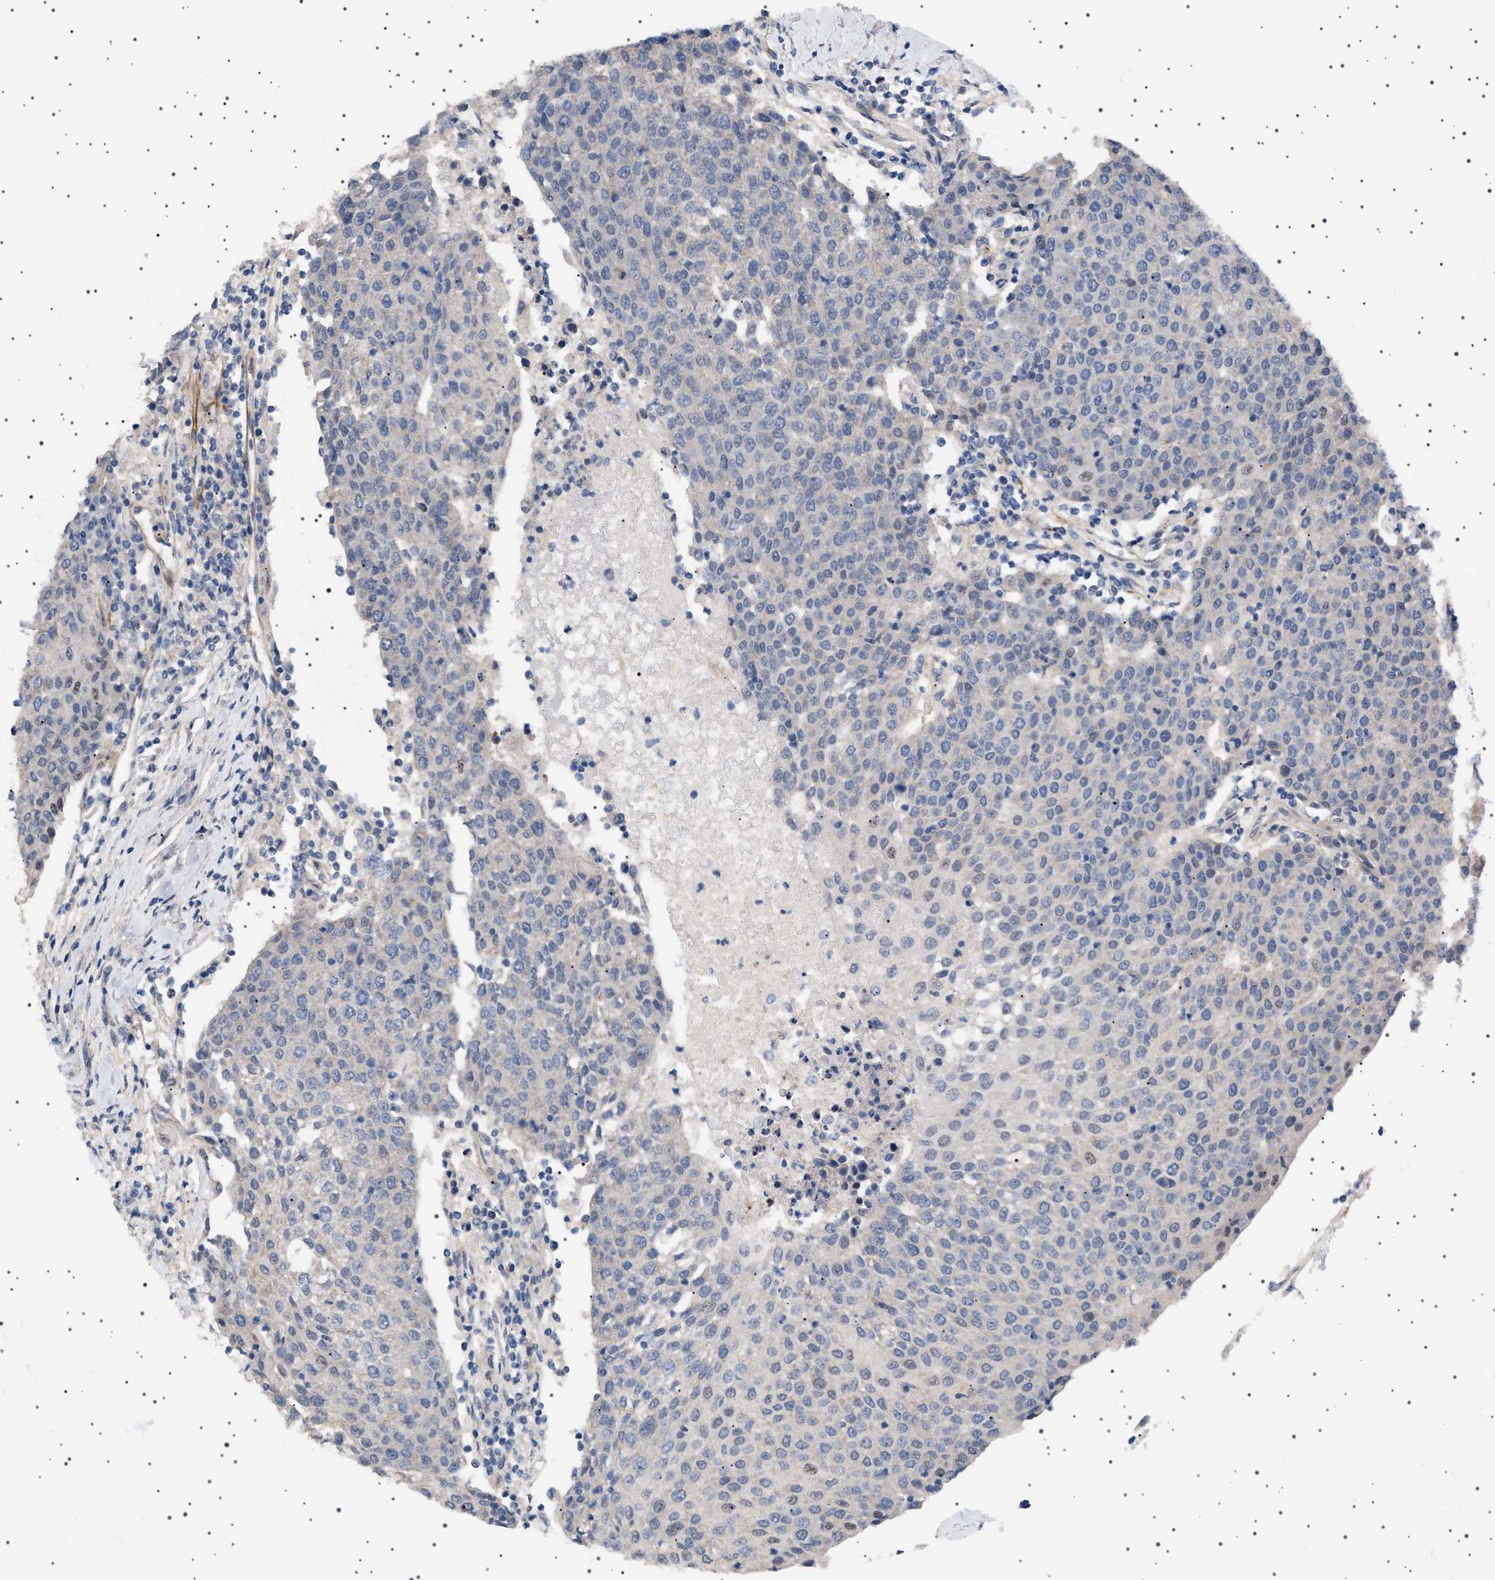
{"staining": {"intensity": "negative", "quantity": "none", "location": "none"}, "tissue": "urothelial cancer", "cell_type": "Tumor cells", "image_type": "cancer", "snomed": [{"axis": "morphology", "description": "Urothelial carcinoma, High grade"}, {"axis": "topography", "description": "Urinary bladder"}], "caption": "Tumor cells are negative for protein expression in human urothelial cancer. Brightfield microscopy of immunohistochemistry (IHC) stained with DAB (3,3'-diaminobenzidine) (brown) and hematoxylin (blue), captured at high magnification.", "gene": "HTR1A", "patient": {"sex": "female", "age": 85}}